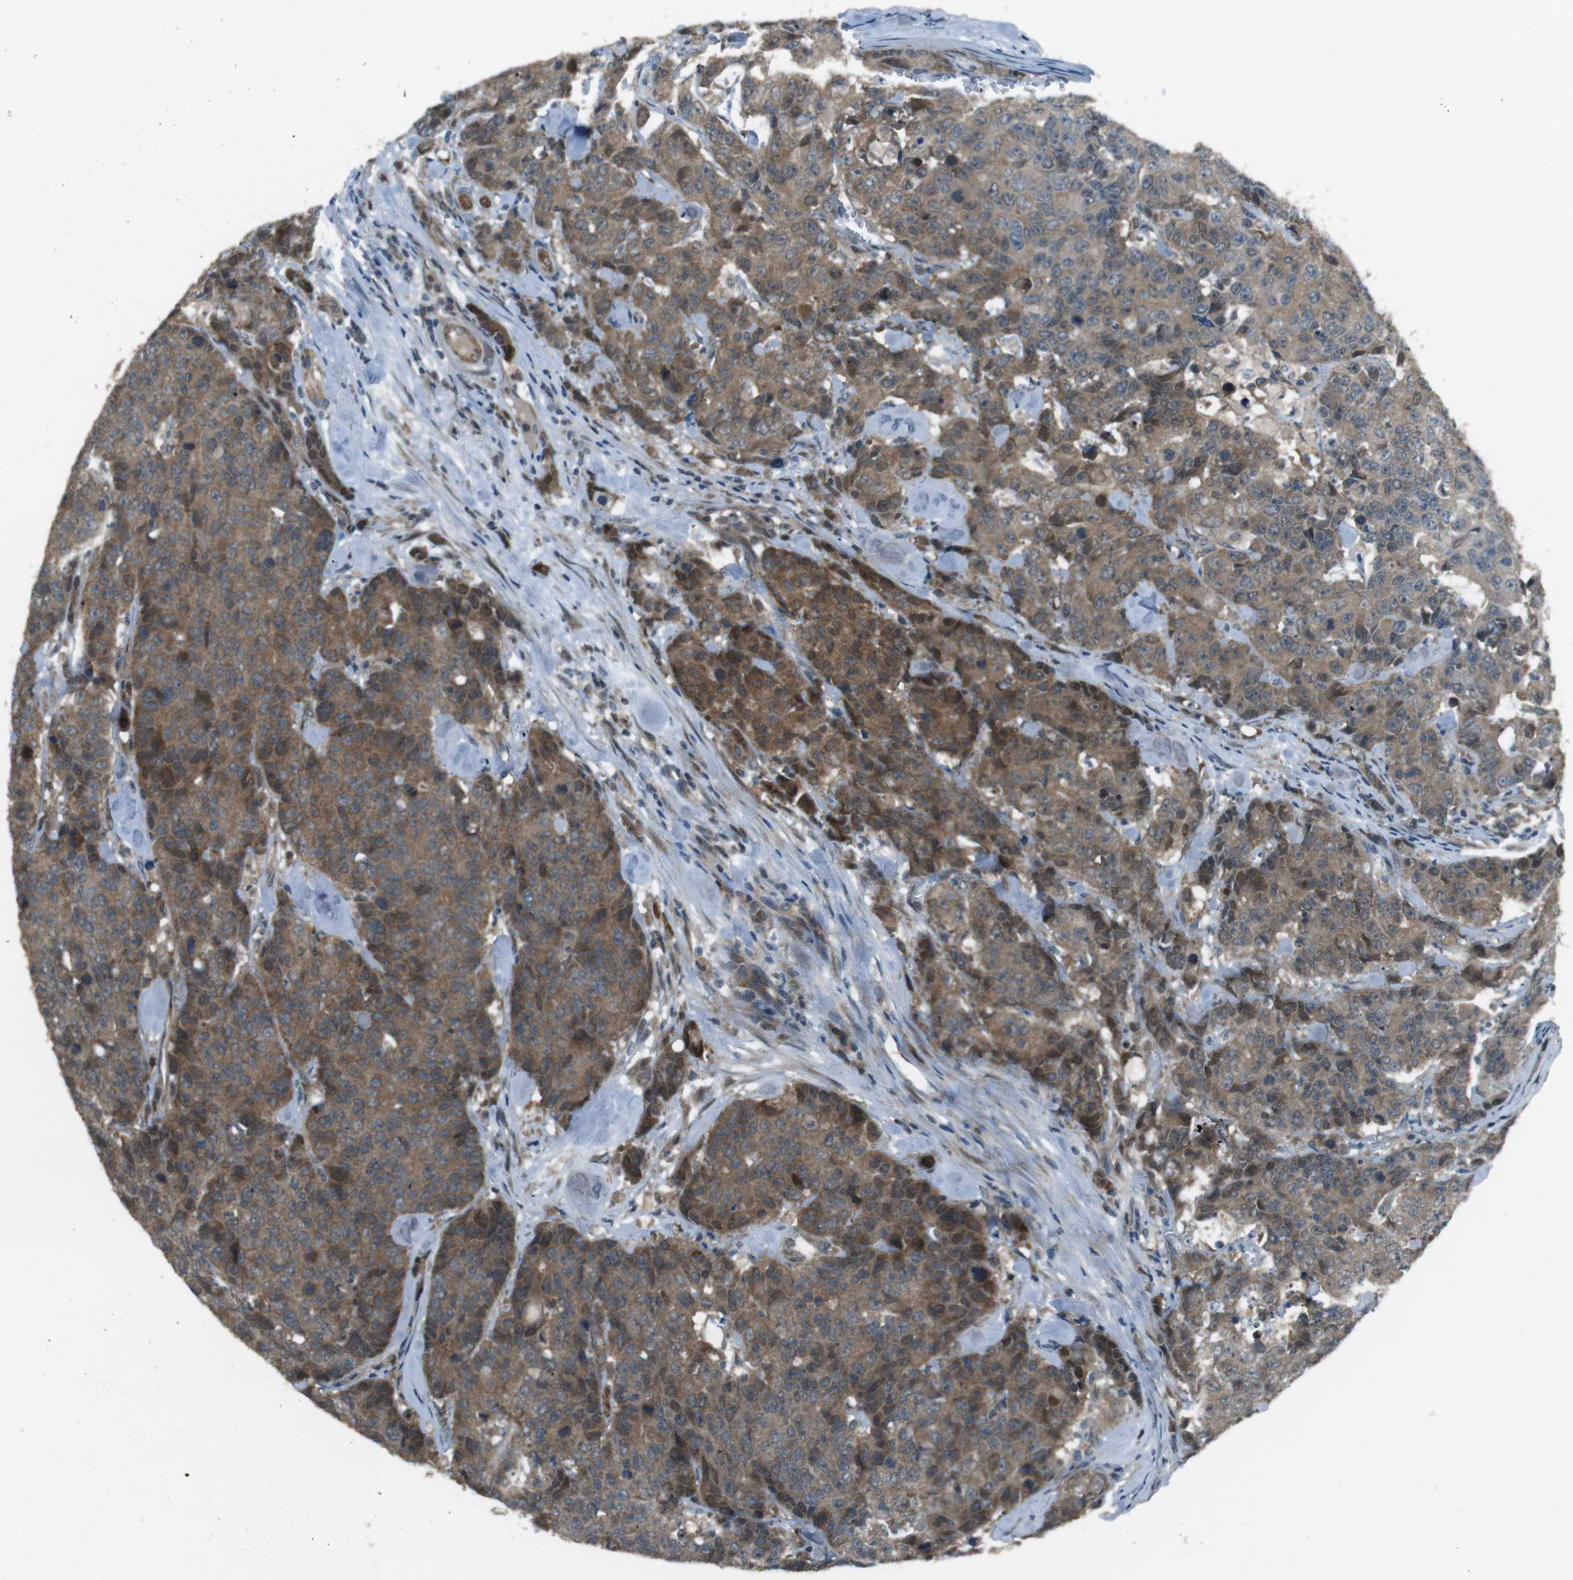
{"staining": {"intensity": "moderate", "quantity": ">75%", "location": "cytoplasmic/membranous"}, "tissue": "colorectal cancer", "cell_type": "Tumor cells", "image_type": "cancer", "snomed": [{"axis": "morphology", "description": "Adenocarcinoma, NOS"}, {"axis": "topography", "description": "Colon"}], "caption": "Immunohistochemical staining of human adenocarcinoma (colorectal) demonstrates moderate cytoplasmic/membranous protein staining in approximately >75% of tumor cells. Using DAB (brown) and hematoxylin (blue) stains, captured at high magnification using brightfield microscopy.", "gene": "MFAP3", "patient": {"sex": "female", "age": 86}}